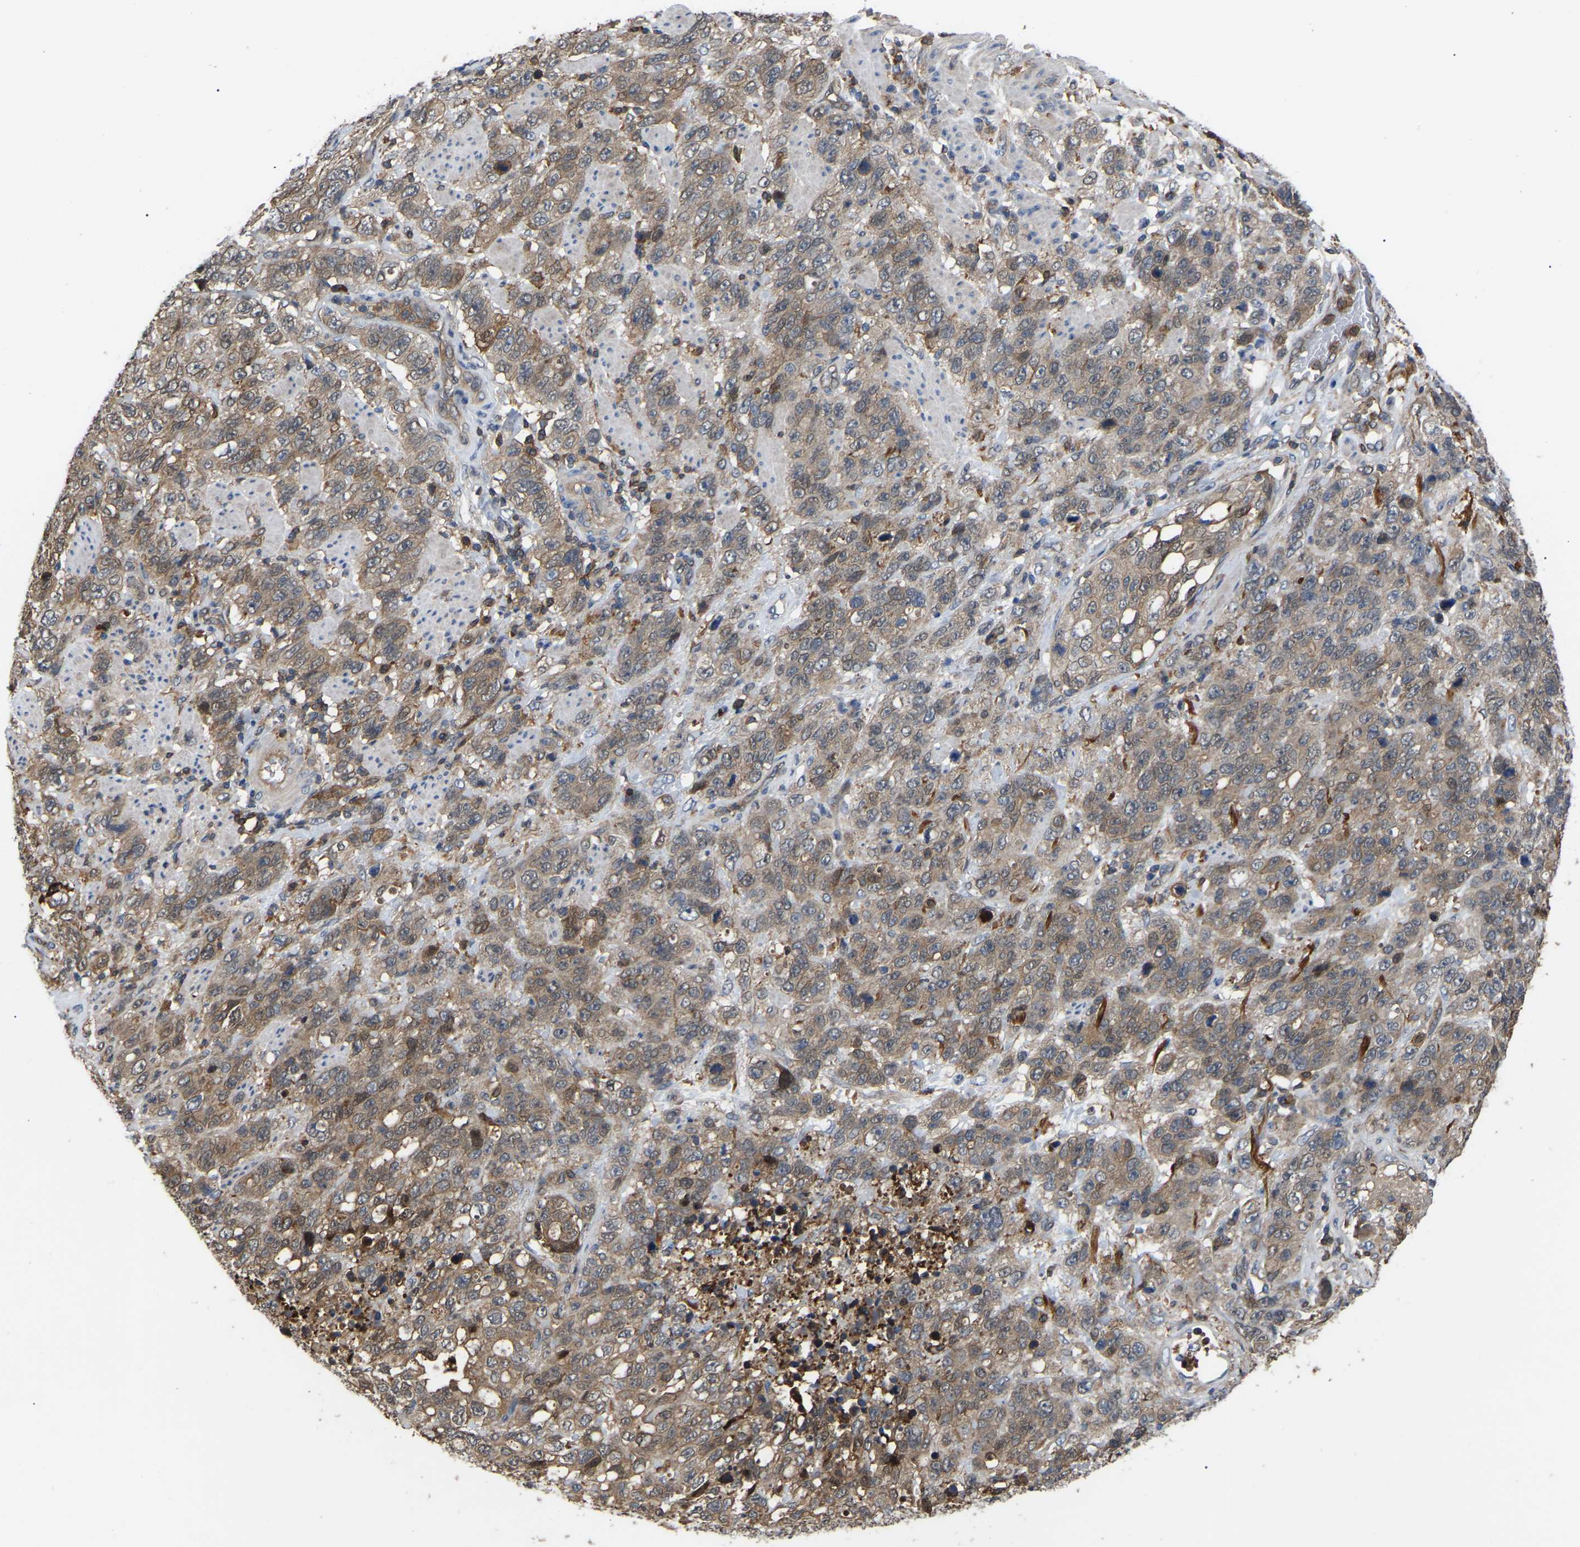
{"staining": {"intensity": "weak", "quantity": ">75%", "location": "cytoplasmic/membranous"}, "tissue": "stomach cancer", "cell_type": "Tumor cells", "image_type": "cancer", "snomed": [{"axis": "morphology", "description": "Adenocarcinoma, NOS"}, {"axis": "topography", "description": "Stomach"}], "caption": "Stomach cancer (adenocarcinoma) stained for a protein (brown) reveals weak cytoplasmic/membranous positive staining in about >75% of tumor cells.", "gene": "CIT", "patient": {"sex": "male", "age": 48}}